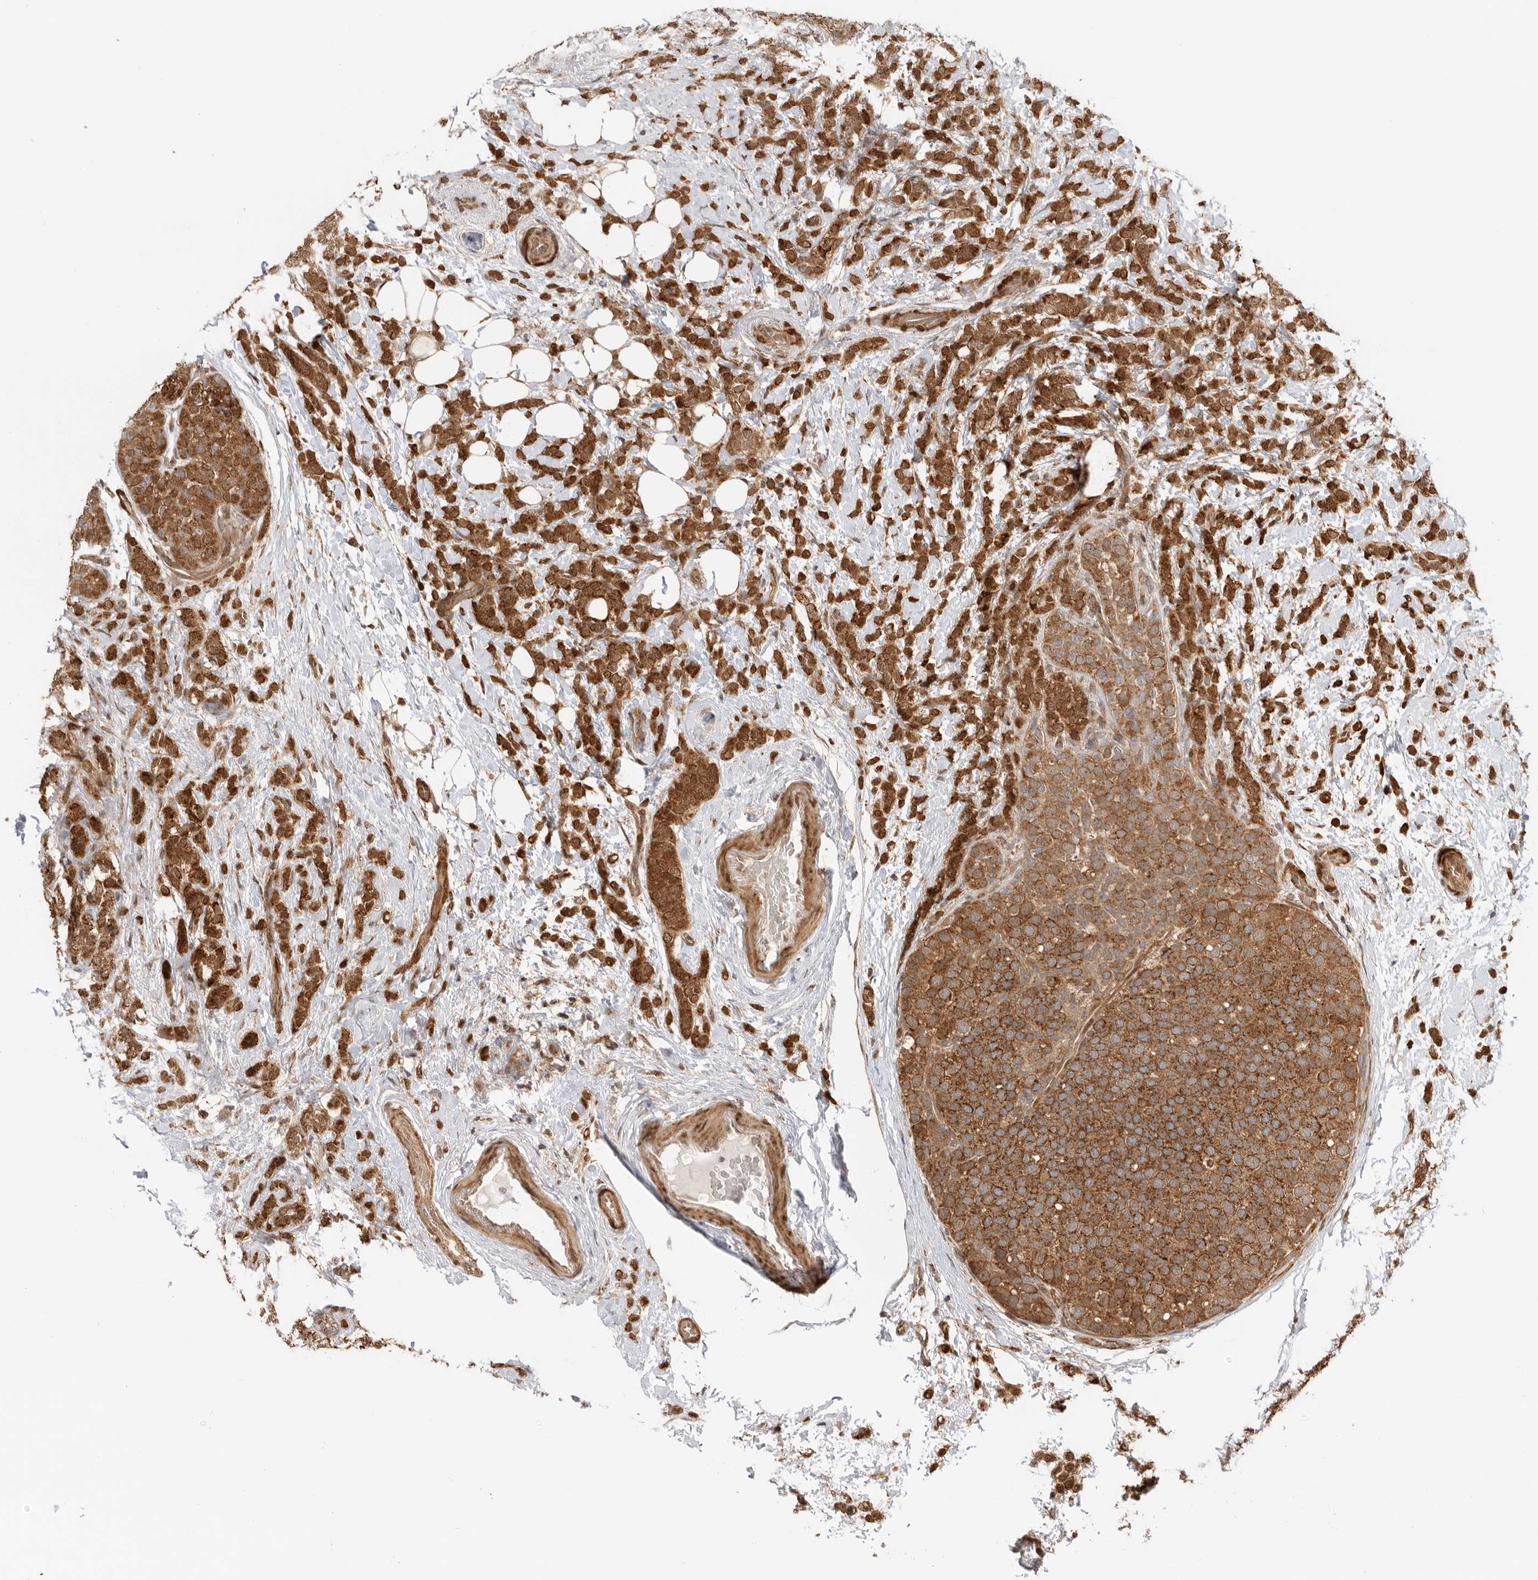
{"staining": {"intensity": "strong", "quantity": ">75%", "location": "cytoplasmic/membranous,nuclear"}, "tissue": "breast cancer", "cell_type": "Tumor cells", "image_type": "cancer", "snomed": [{"axis": "morphology", "description": "Lobular carcinoma"}, {"axis": "topography", "description": "Breast"}], "caption": "A histopathology image showing strong cytoplasmic/membranous and nuclear positivity in approximately >75% of tumor cells in breast lobular carcinoma, as visualized by brown immunohistochemical staining.", "gene": "DCAF8", "patient": {"sex": "female", "age": 50}}